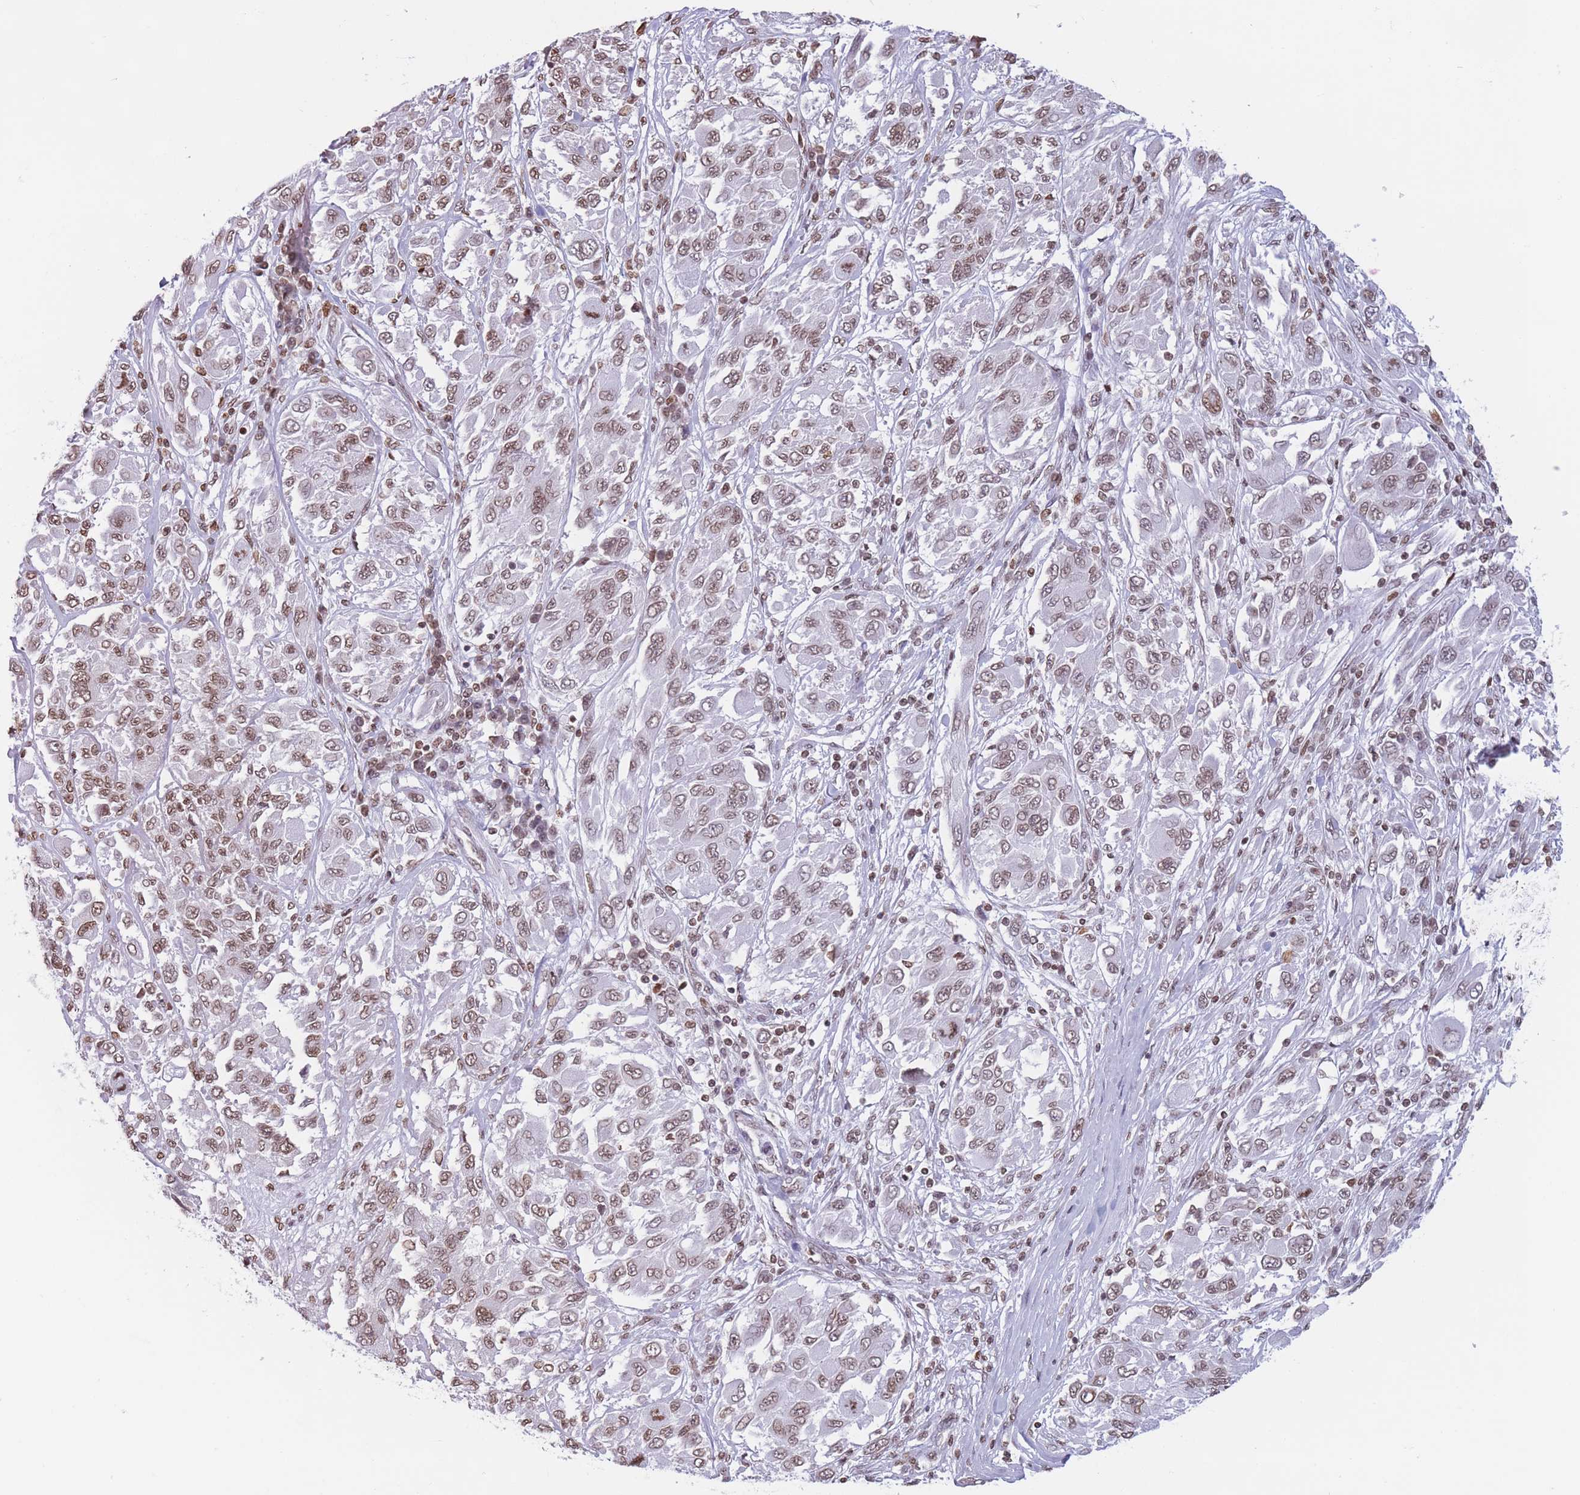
{"staining": {"intensity": "moderate", "quantity": ">75%", "location": "nuclear"}, "tissue": "melanoma", "cell_type": "Tumor cells", "image_type": "cancer", "snomed": [{"axis": "morphology", "description": "Malignant melanoma, NOS"}, {"axis": "topography", "description": "Skin"}], "caption": "This photomicrograph reveals IHC staining of melanoma, with medium moderate nuclear expression in approximately >75% of tumor cells.", "gene": "RYK", "patient": {"sex": "female", "age": 91}}